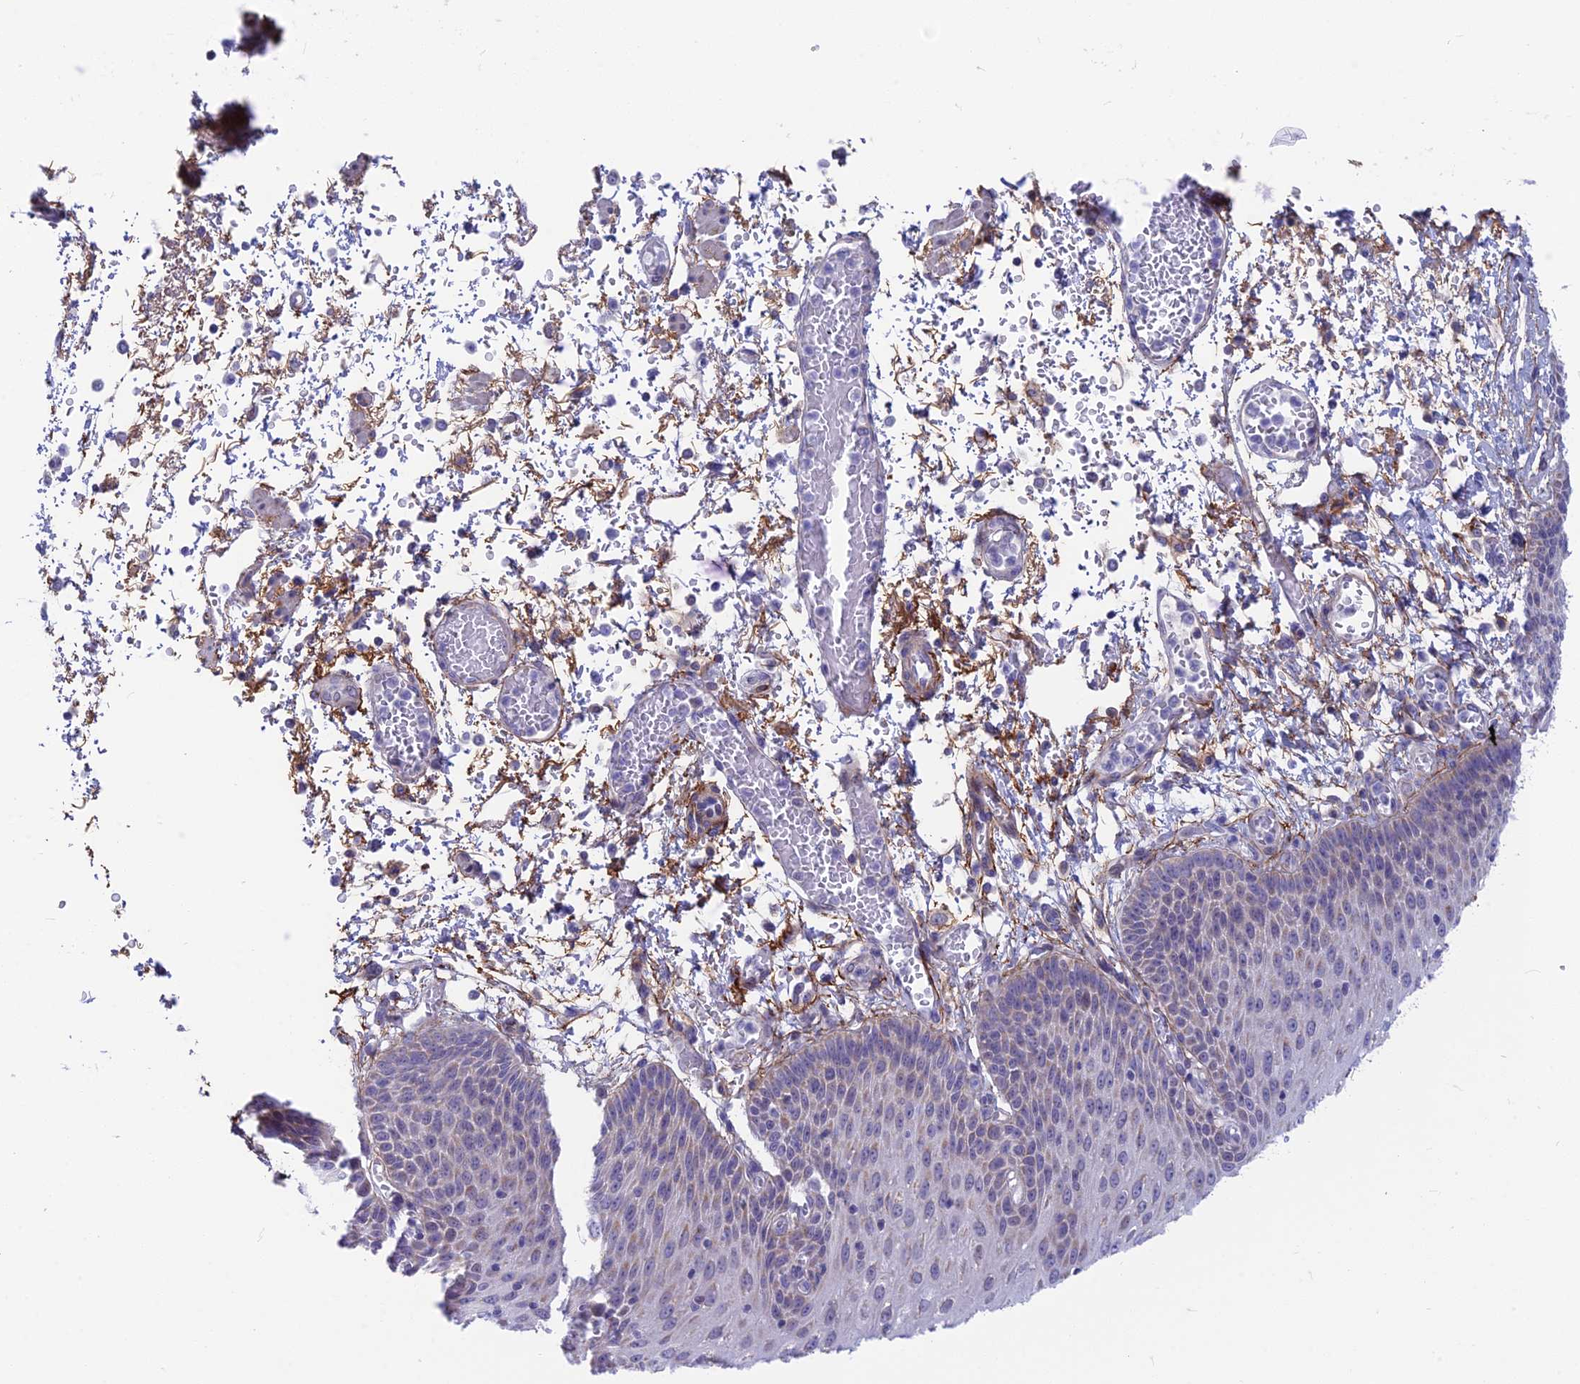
{"staining": {"intensity": "moderate", "quantity": "<25%", "location": "cytoplasmic/membranous"}, "tissue": "esophagus", "cell_type": "Squamous epithelial cells", "image_type": "normal", "snomed": [{"axis": "morphology", "description": "Normal tissue, NOS"}, {"axis": "topography", "description": "Esophagus"}], "caption": "Protein expression analysis of benign human esophagus reveals moderate cytoplasmic/membranous expression in approximately <25% of squamous epithelial cells. The protein of interest is stained brown, and the nuclei are stained in blue (DAB (3,3'-diaminobenzidine) IHC with brightfield microscopy, high magnification).", "gene": "PLAC9", "patient": {"sex": "male", "age": 81}}